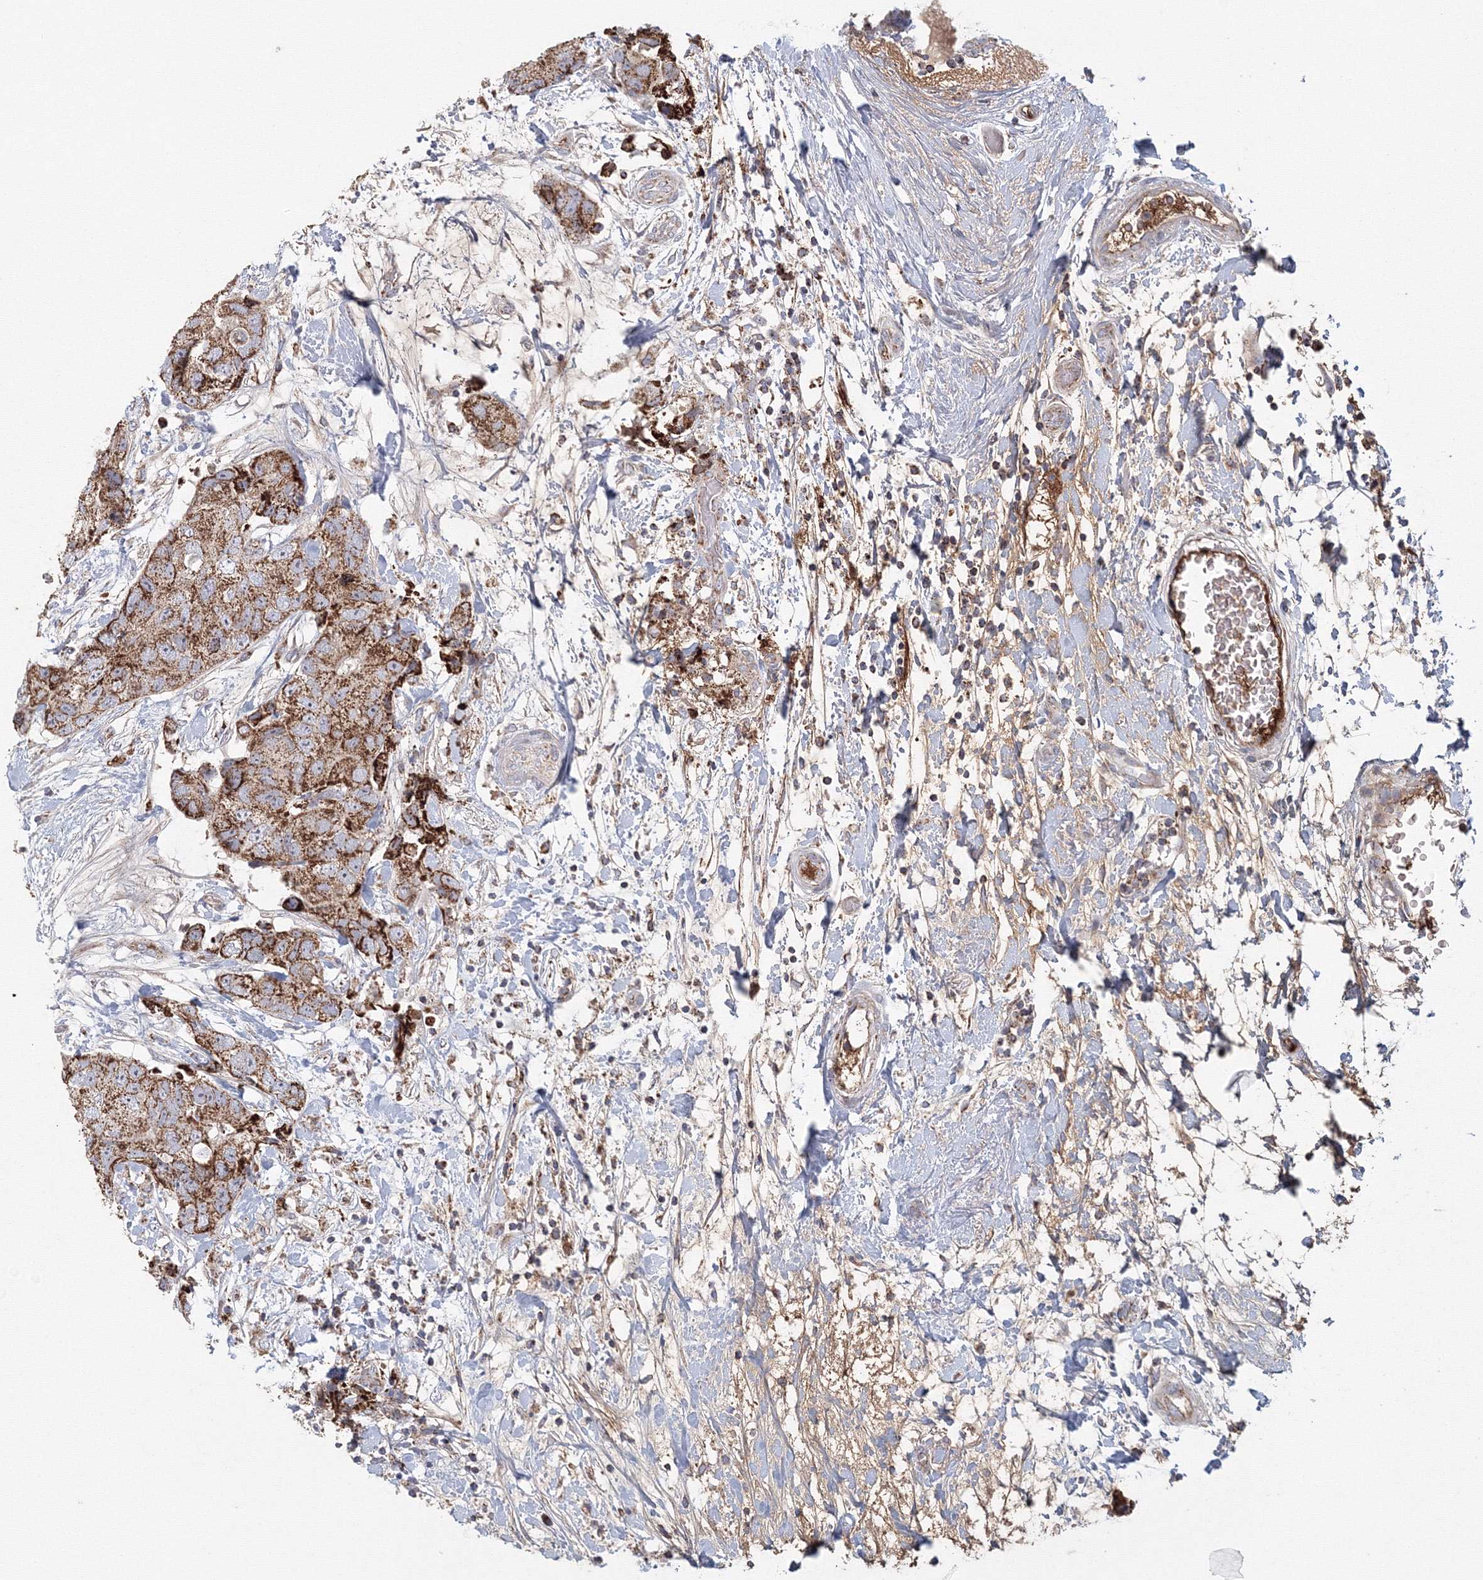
{"staining": {"intensity": "strong", "quantity": ">75%", "location": "cytoplasmic/membranous"}, "tissue": "breast cancer", "cell_type": "Tumor cells", "image_type": "cancer", "snomed": [{"axis": "morphology", "description": "Duct carcinoma"}, {"axis": "topography", "description": "Breast"}], "caption": "Protein staining demonstrates strong cytoplasmic/membranous staining in about >75% of tumor cells in breast intraductal carcinoma.", "gene": "GRPEL1", "patient": {"sex": "female", "age": 62}}